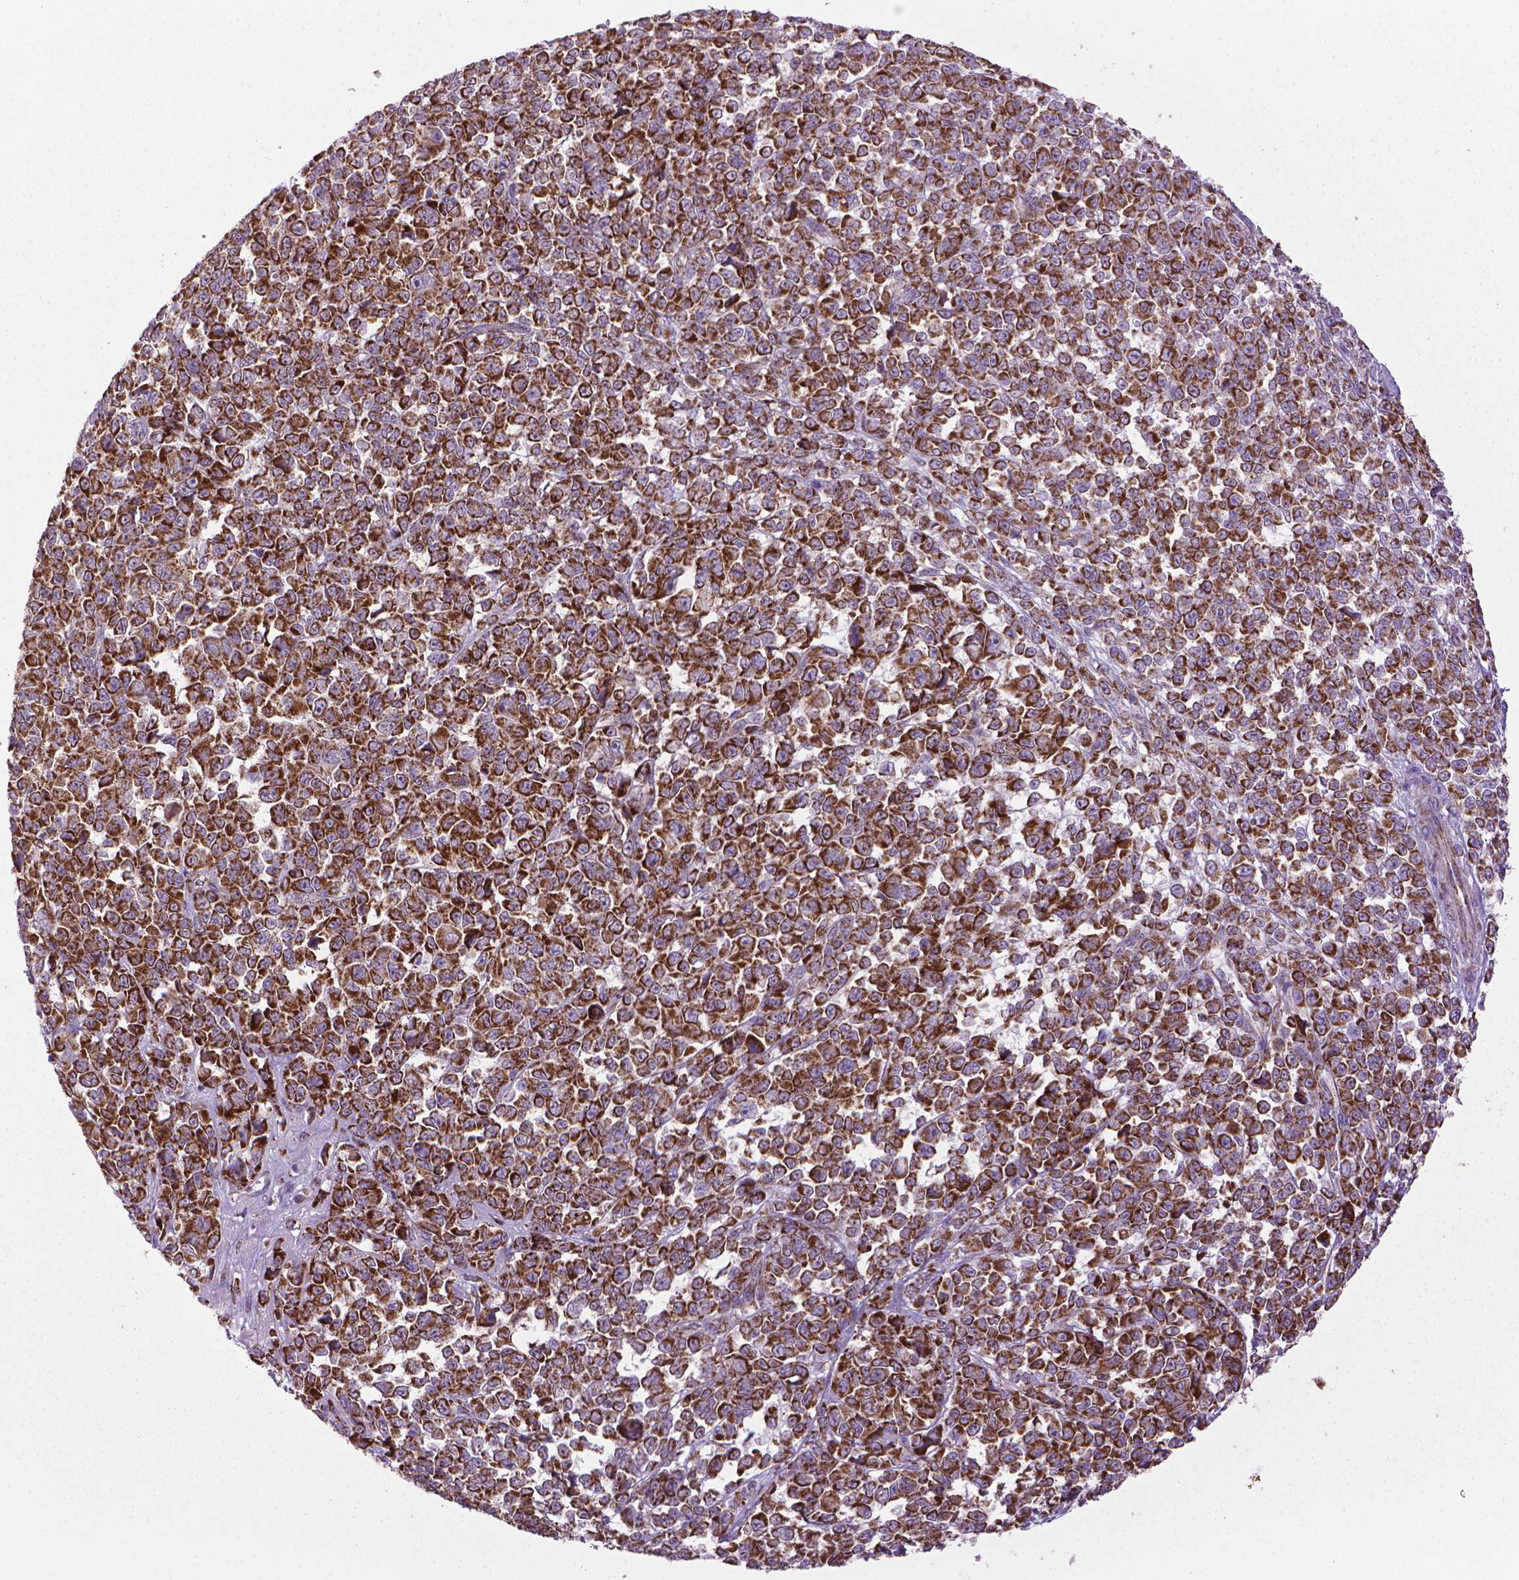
{"staining": {"intensity": "strong", "quantity": ">75%", "location": "cytoplasmic/membranous"}, "tissue": "melanoma", "cell_type": "Tumor cells", "image_type": "cancer", "snomed": [{"axis": "morphology", "description": "Malignant melanoma, NOS"}, {"axis": "topography", "description": "Skin"}], "caption": "Protein expression analysis of melanoma demonstrates strong cytoplasmic/membranous positivity in approximately >75% of tumor cells.", "gene": "VDAC1", "patient": {"sex": "female", "age": 95}}